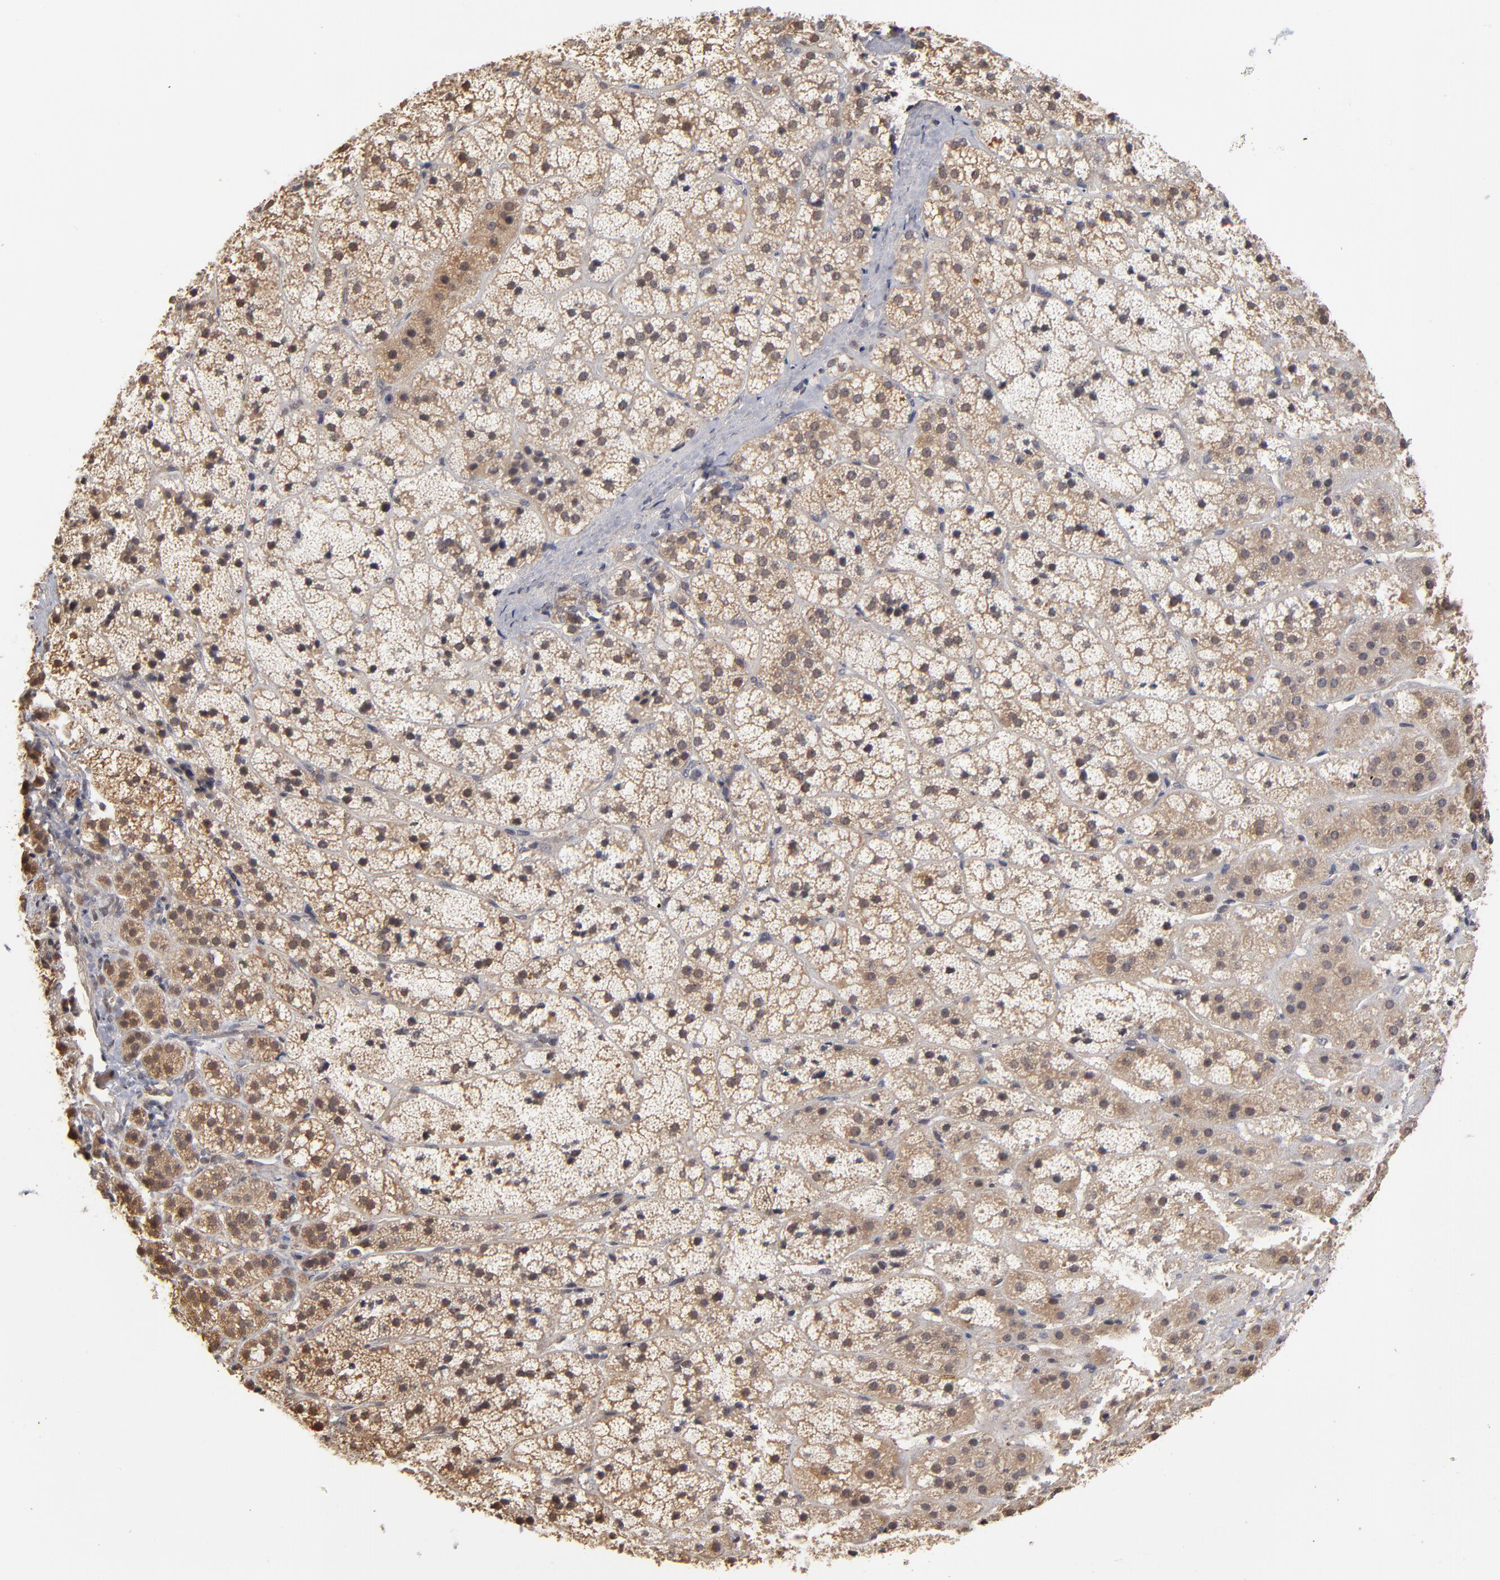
{"staining": {"intensity": "moderate", "quantity": ">75%", "location": "cytoplasmic/membranous"}, "tissue": "adrenal gland", "cell_type": "Glandular cells", "image_type": "normal", "snomed": [{"axis": "morphology", "description": "Normal tissue, NOS"}, {"axis": "topography", "description": "Adrenal gland"}], "caption": "Immunohistochemistry of normal adrenal gland exhibits medium levels of moderate cytoplasmic/membranous staining in about >75% of glandular cells.", "gene": "ASB8", "patient": {"sex": "female", "age": 44}}